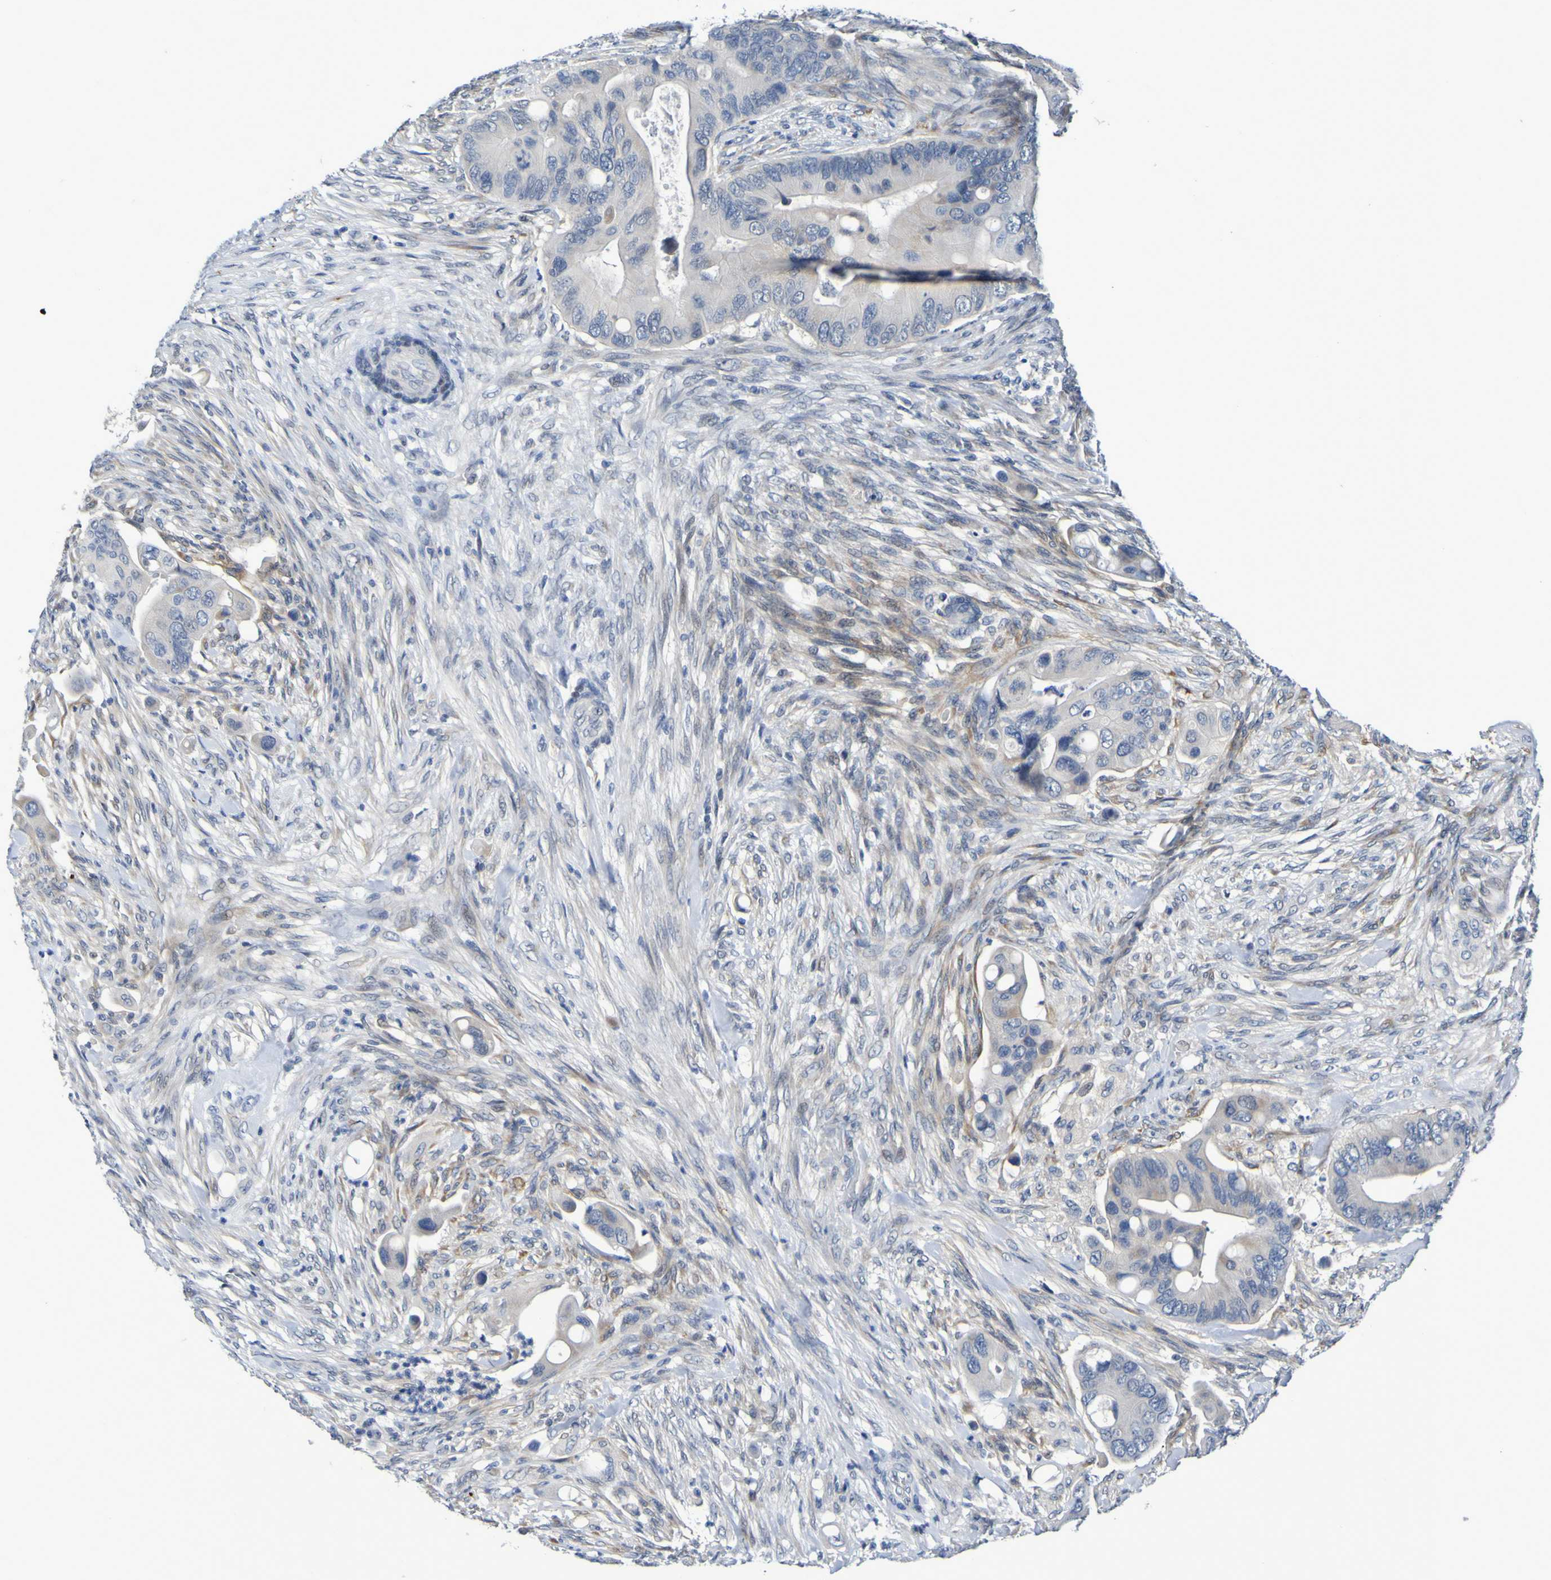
{"staining": {"intensity": "negative", "quantity": "none", "location": "none"}, "tissue": "colorectal cancer", "cell_type": "Tumor cells", "image_type": "cancer", "snomed": [{"axis": "morphology", "description": "Adenocarcinoma, NOS"}, {"axis": "topography", "description": "Rectum"}], "caption": "Tumor cells are negative for brown protein staining in colorectal adenocarcinoma.", "gene": "VMA21", "patient": {"sex": "female", "age": 57}}